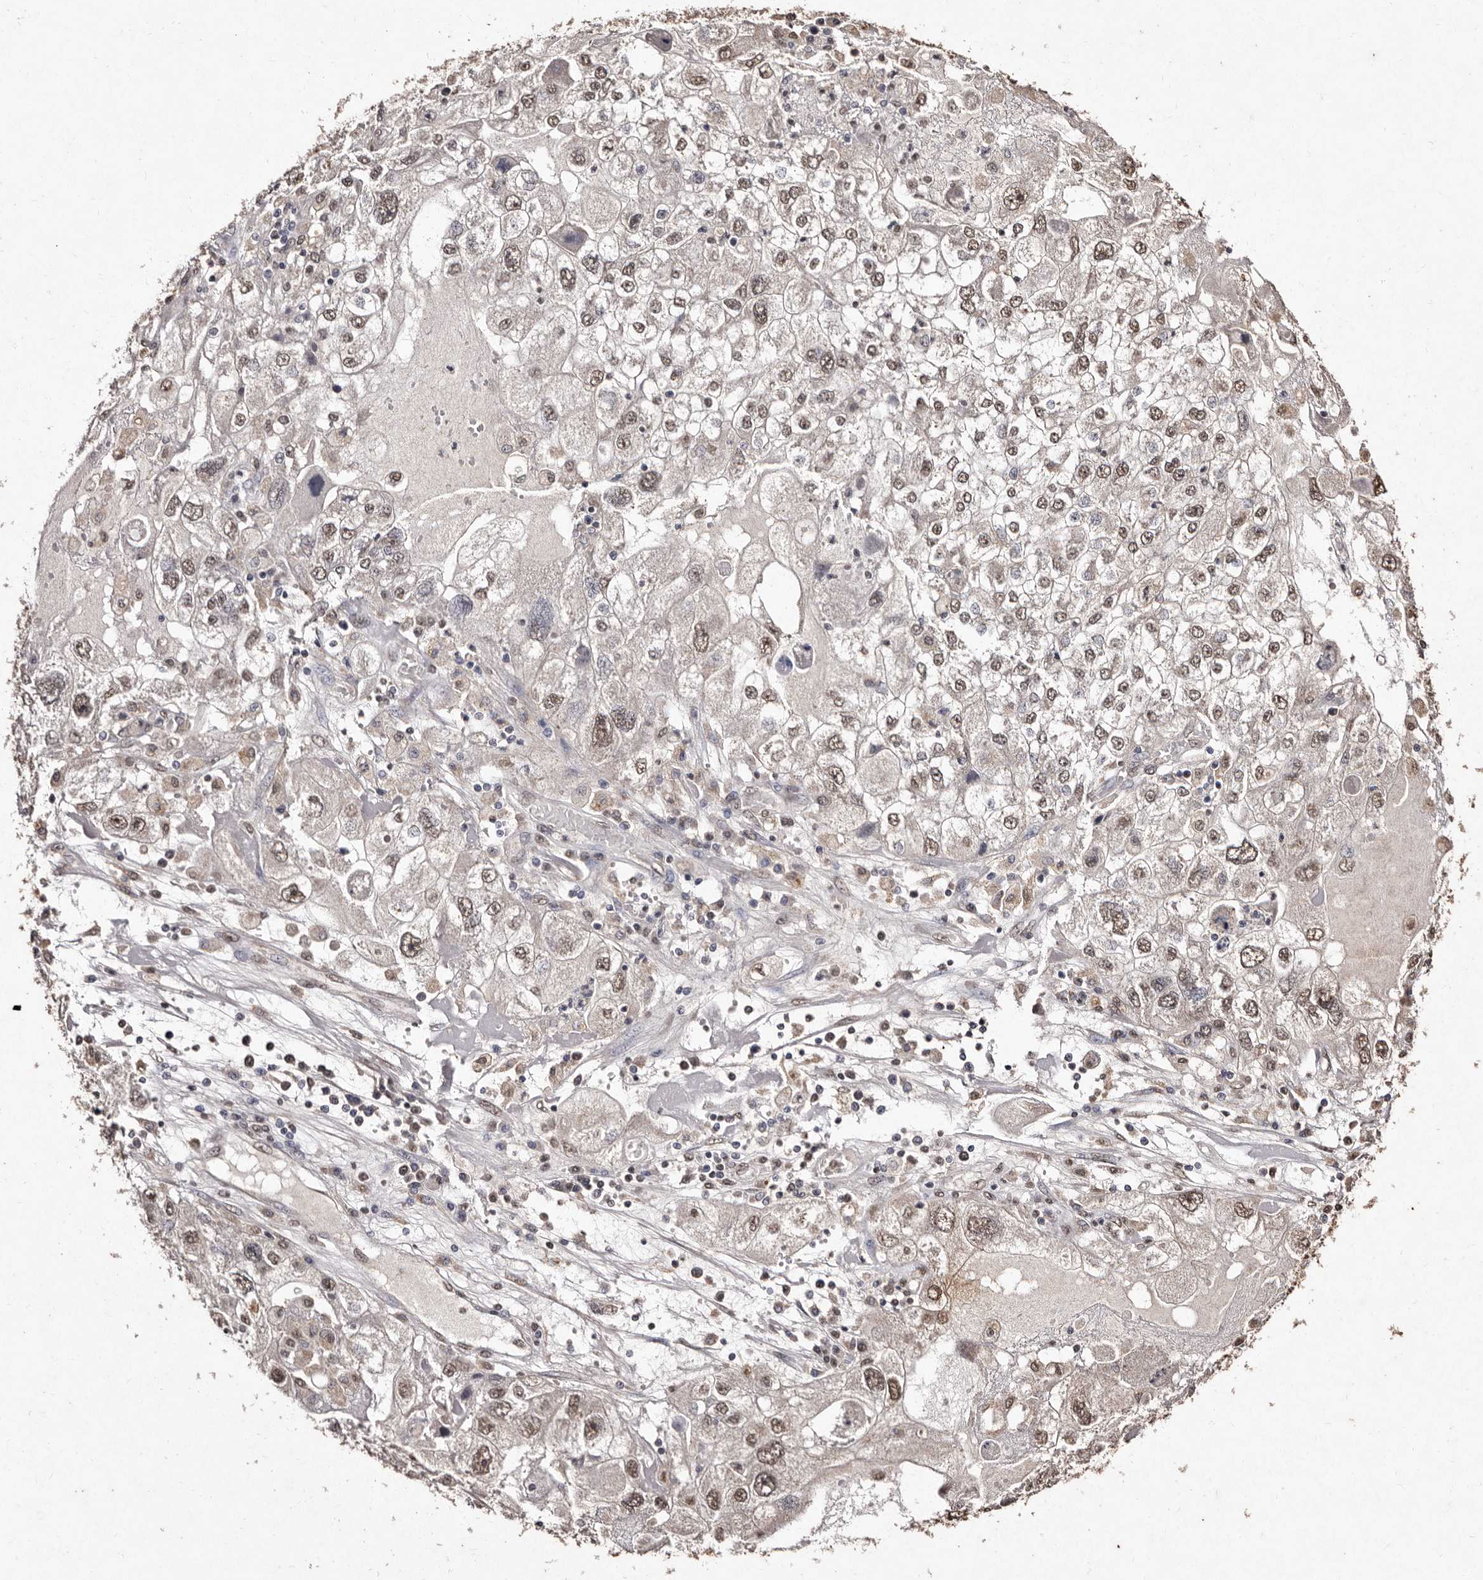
{"staining": {"intensity": "moderate", "quantity": ">75%", "location": "nuclear"}, "tissue": "endometrial cancer", "cell_type": "Tumor cells", "image_type": "cancer", "snomed": [{"axis": "morphology", "description": "Adenocarcinoma, NOS"}, {"axis": "topography", "description": "Endometrium"}], "caption": "Tumor cells reveal moderate nuclear expression in about >75% of cells in endometrial cancer (adenocarcinoma). (IHC, brightfield microscopy, high magnification).", "gene": "ERBB4", "patient": {"sex": "female", "age": 49}}